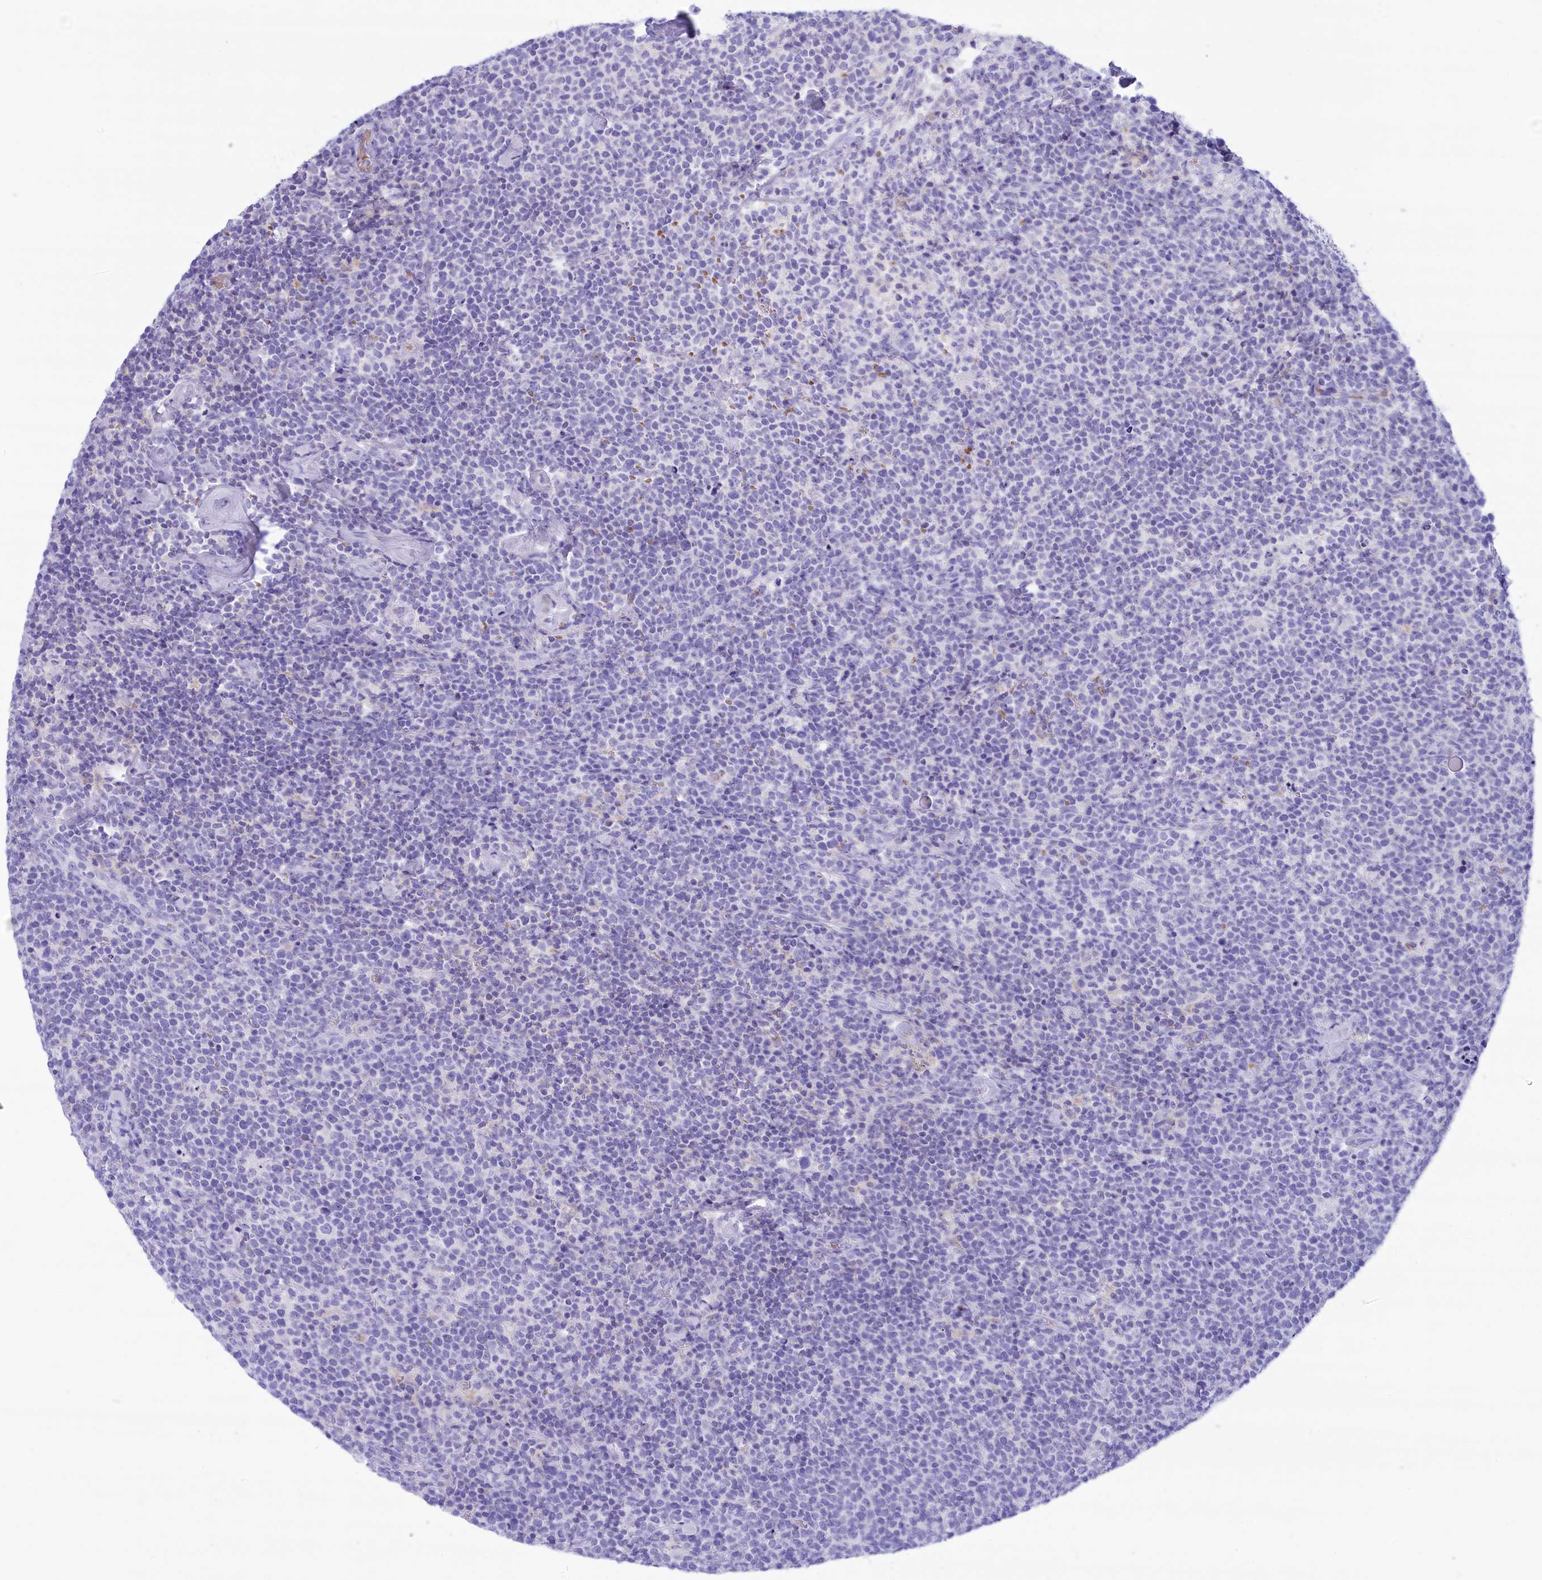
{"staining": {"intensity": "negative", "quantity": "none", "location": "none"}, "tissue": "lymphoma", "cell_type": "Tumor cells", "image_type": "cancer", "snomed": [{"axis": "morphology", "description": "Malignant lymphoma, non-Hodgkin's type, High grade"}, {"axis": "topography", "description": "Lymph node"}], "caption": "Tumor cells show no significant staining in lymphoma.", "gene": "GLYATL1", "patient": {"sex": "male", "age": 61}}